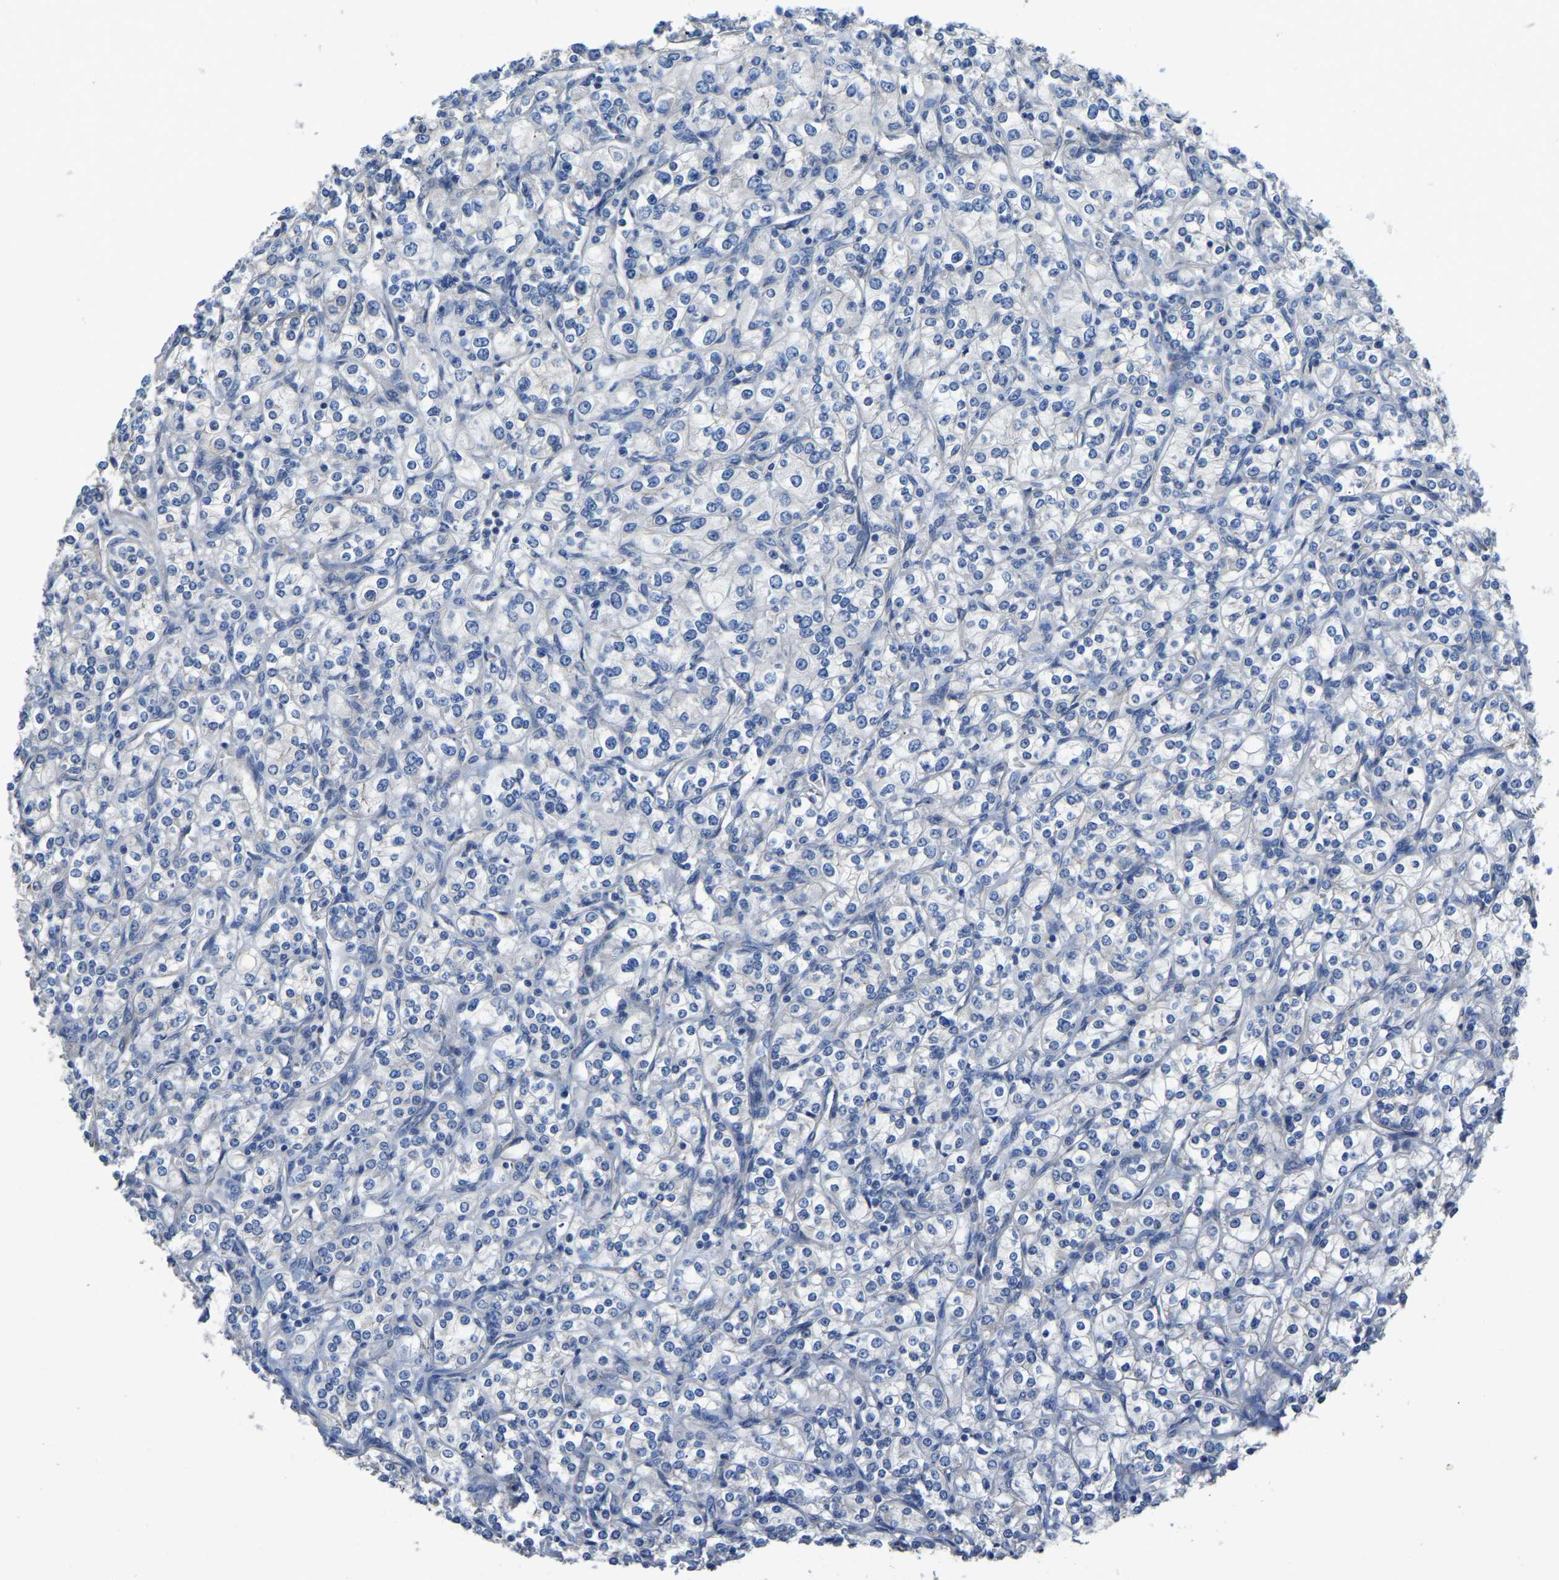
{"staining": {"intensity": "negative", "quantity": "none", "location": "none"}, "tissue": "renal cancer", "cell_type": "Tumor cells", "image_type": "cancer", "snomed": [{"axis": "morphology", "description": "Adenocarcinoma, NOS"}, {"axis": "topography", "description": "Kidney"}], "caption": "IHC image of neoplastic tissue: human renal cancer stained with DAB displays no significant protein positivity in tumor cells. (Stains: DAB IHC with hematoxylin counter stain, Microscopy: brightfield microscopy at high magnification).", "gene": "HIGD2B", "patient": {"sex": "male", "age": 77}}